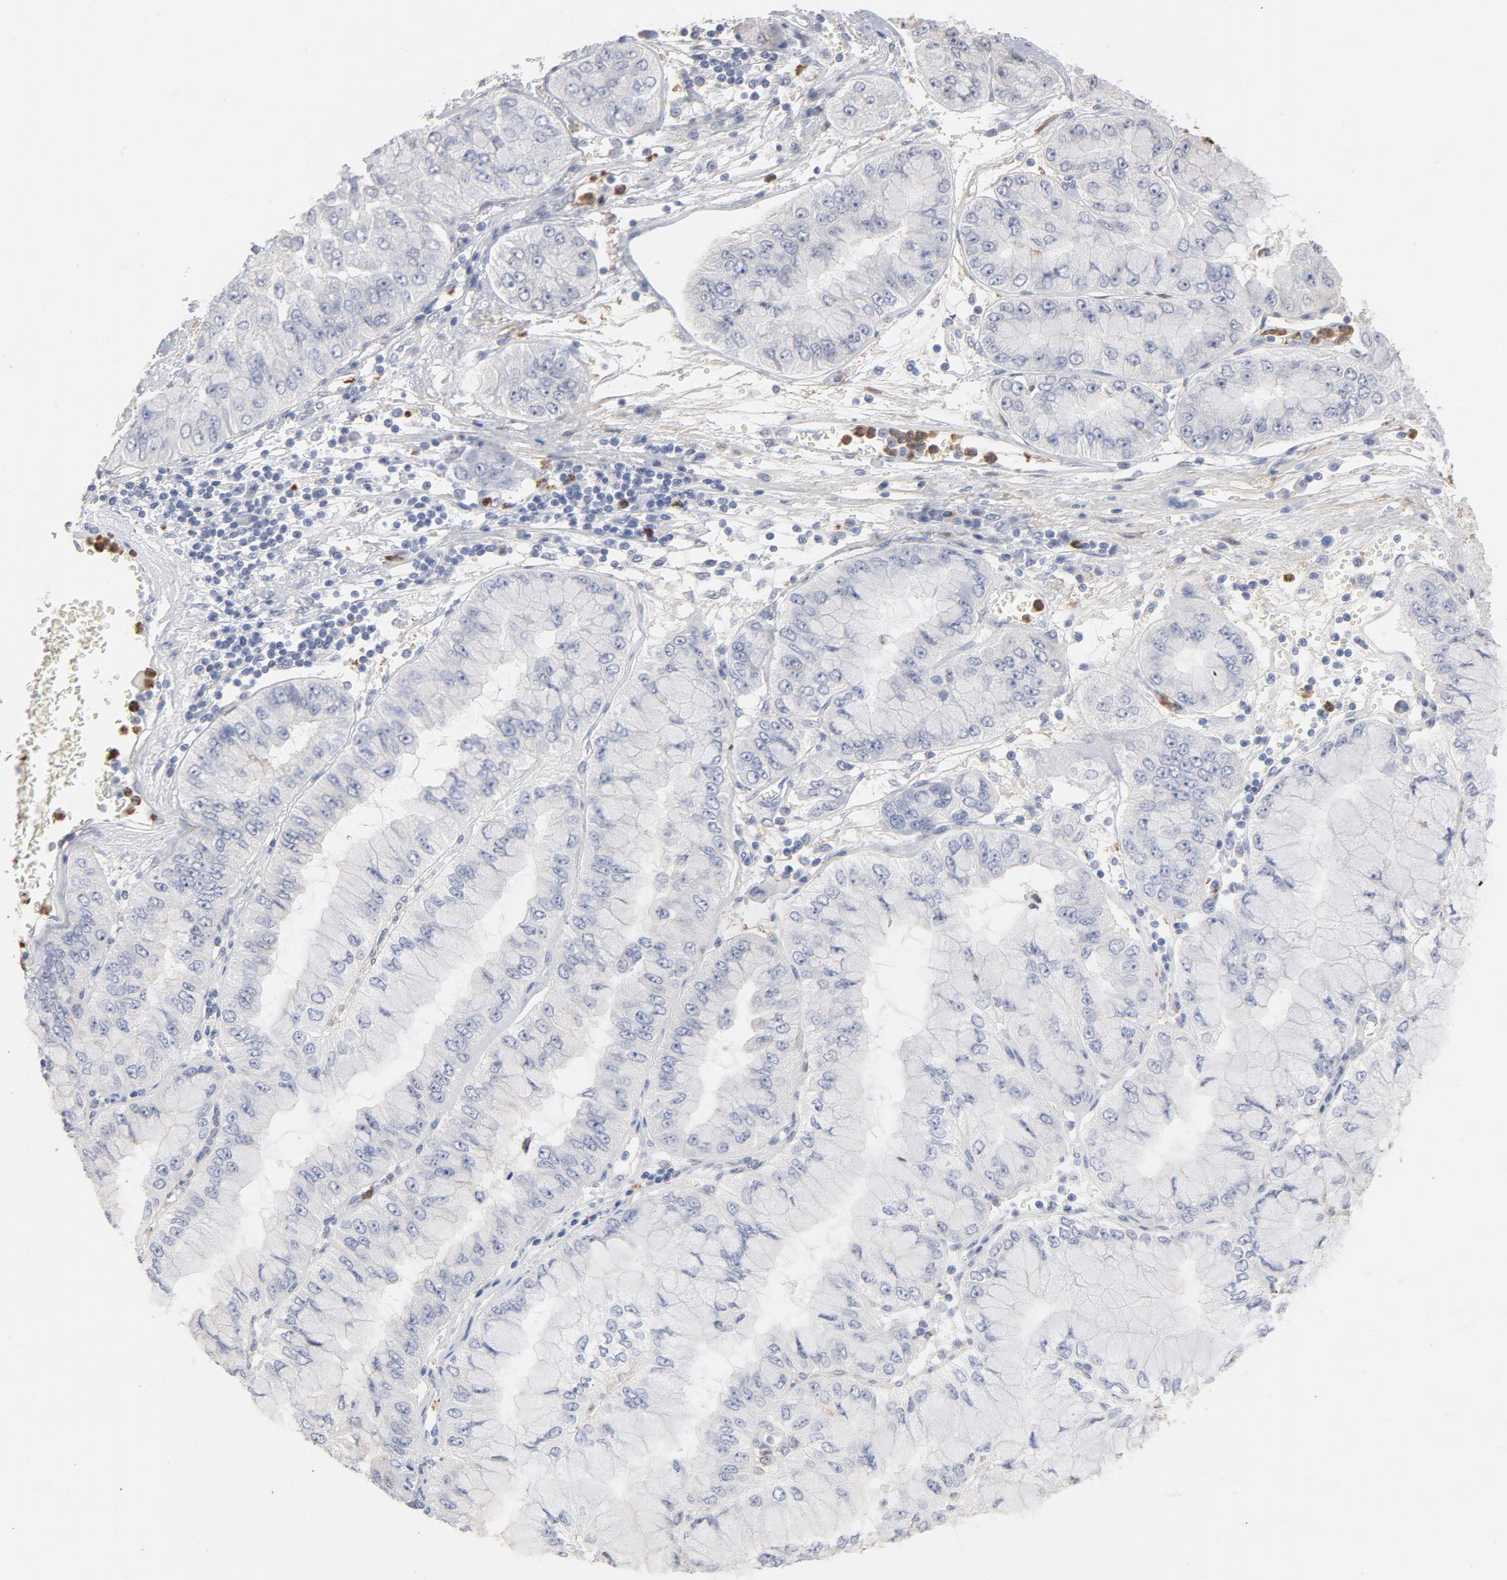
{"staining": {"intensity": "negative", "quantity": "none", "location": "none"}, "tissue": "liver cancer", "cell_type": "Tumor cells", "image_type": "cancer", "snomed": [{"axis": "morphology", "description": "Cholangiocarcinoma"}, {"axis": "topography", "description": "Liver"}], "caption": "Human liver cholangiocarcinoma stained for a protein using immunohistochemistry shows no expression in tumor cells.", "gene": "PNMA1", "patient": {"sex": "female", "age": 79}}